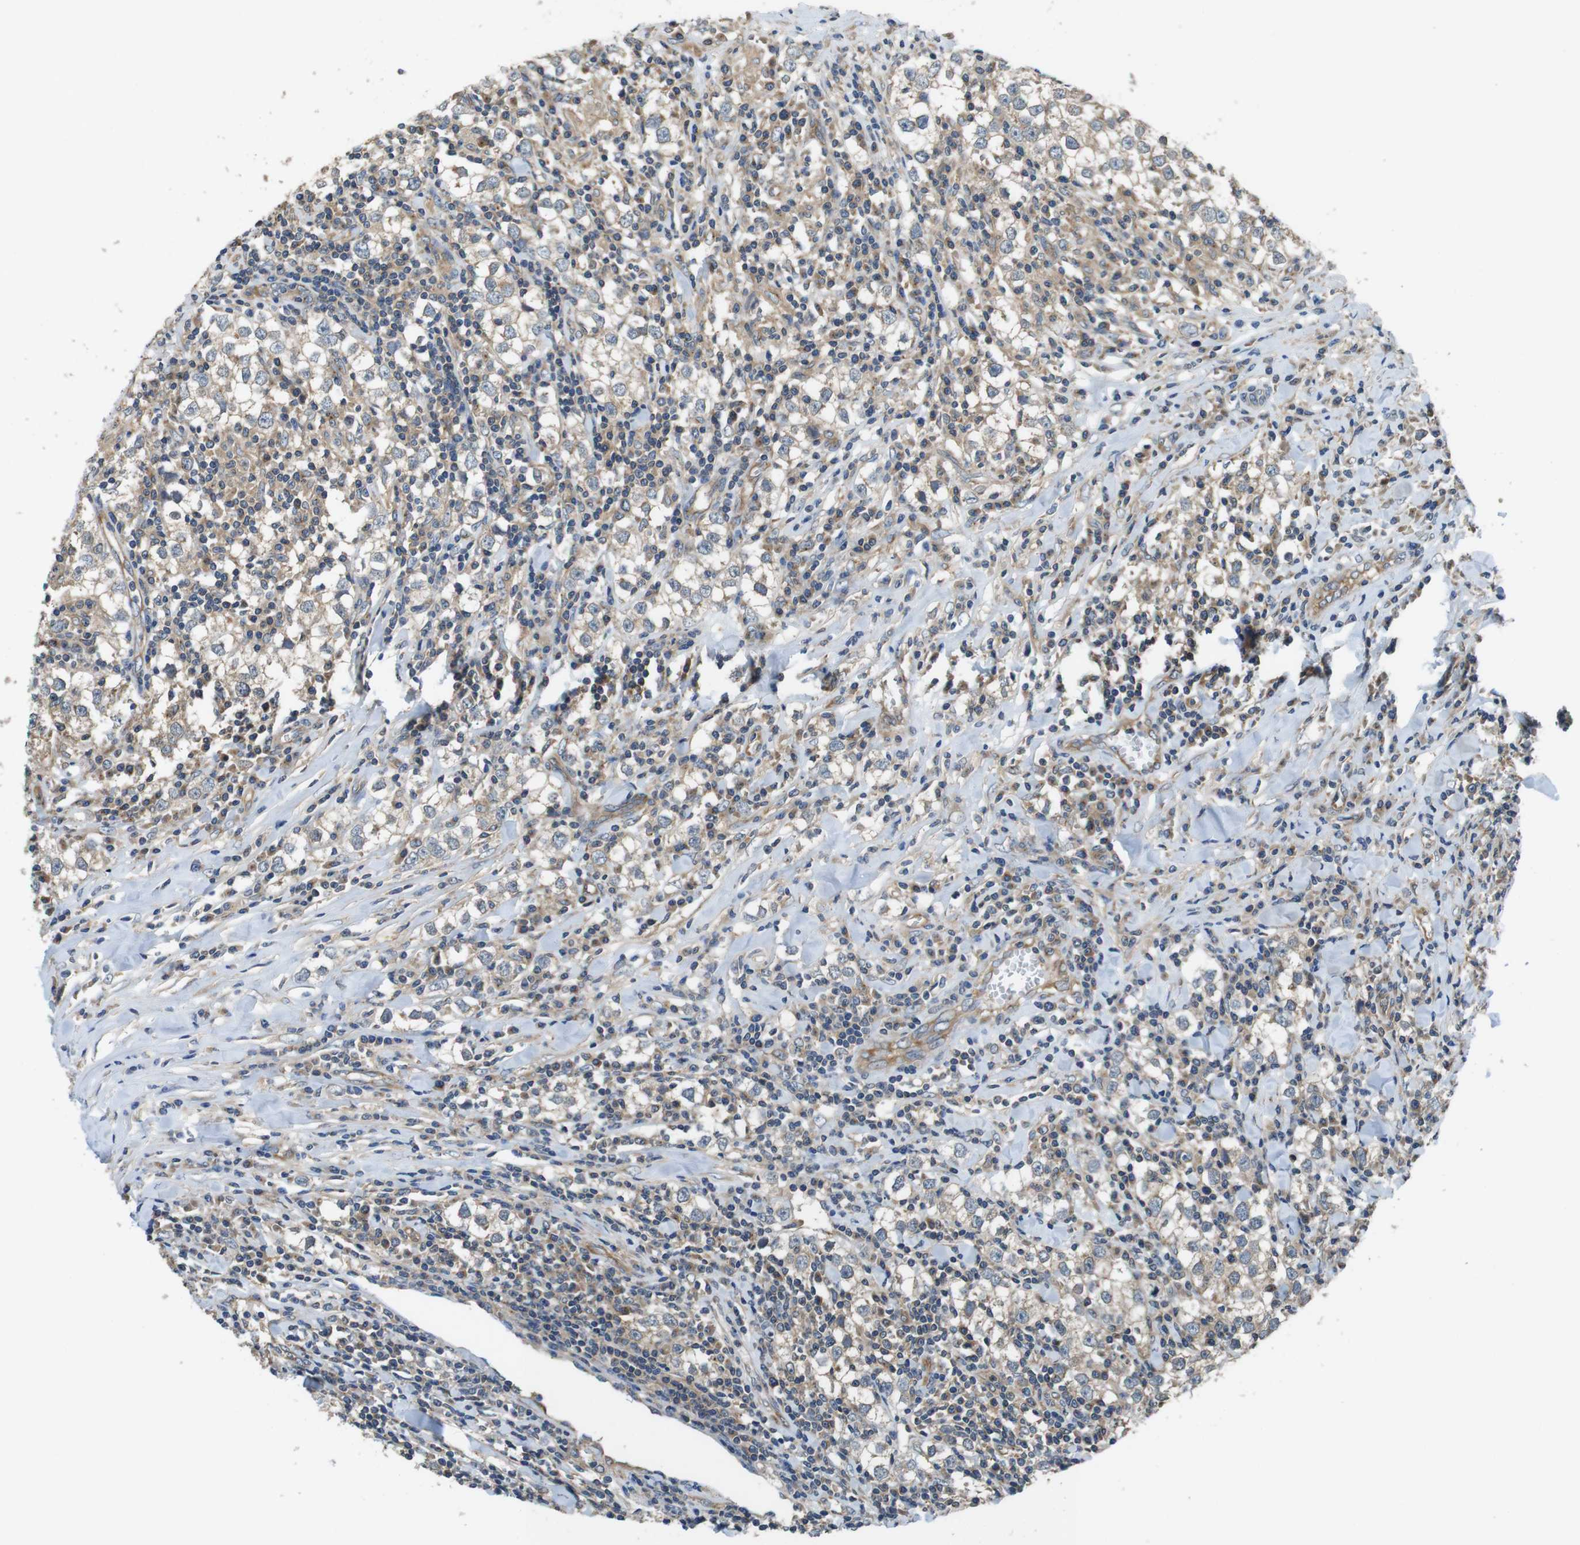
{"staining": {"intensity": "weak", "quantity": ">75%", "location": "cytoplasmic/membranous"}, "tissue": "testis cancer", "cell_type": "Tumor cells", "image_type": "cancer", "snomed": [{"axis": "morphology", "description": "Seminoma, NOS"}, {"axis": "morphology", "description": "Carcinoma, Embryonal, NOS"}, {"axis": "topography", "description": "Testis"}], "caption": "Testis embryonal carcinoma stained with DAB immunohistochemistry (IHC) reveals low levels of weak cytoplasmic/membranous staining in approximately >75% of tumor cells. The staining is performed using DAB brown chromogen to label protein expression. The nuclei are counter-stained blue using hematoxylin.", "gene": "DCTN1", "patient": {"sex": "male", "age": 36}}